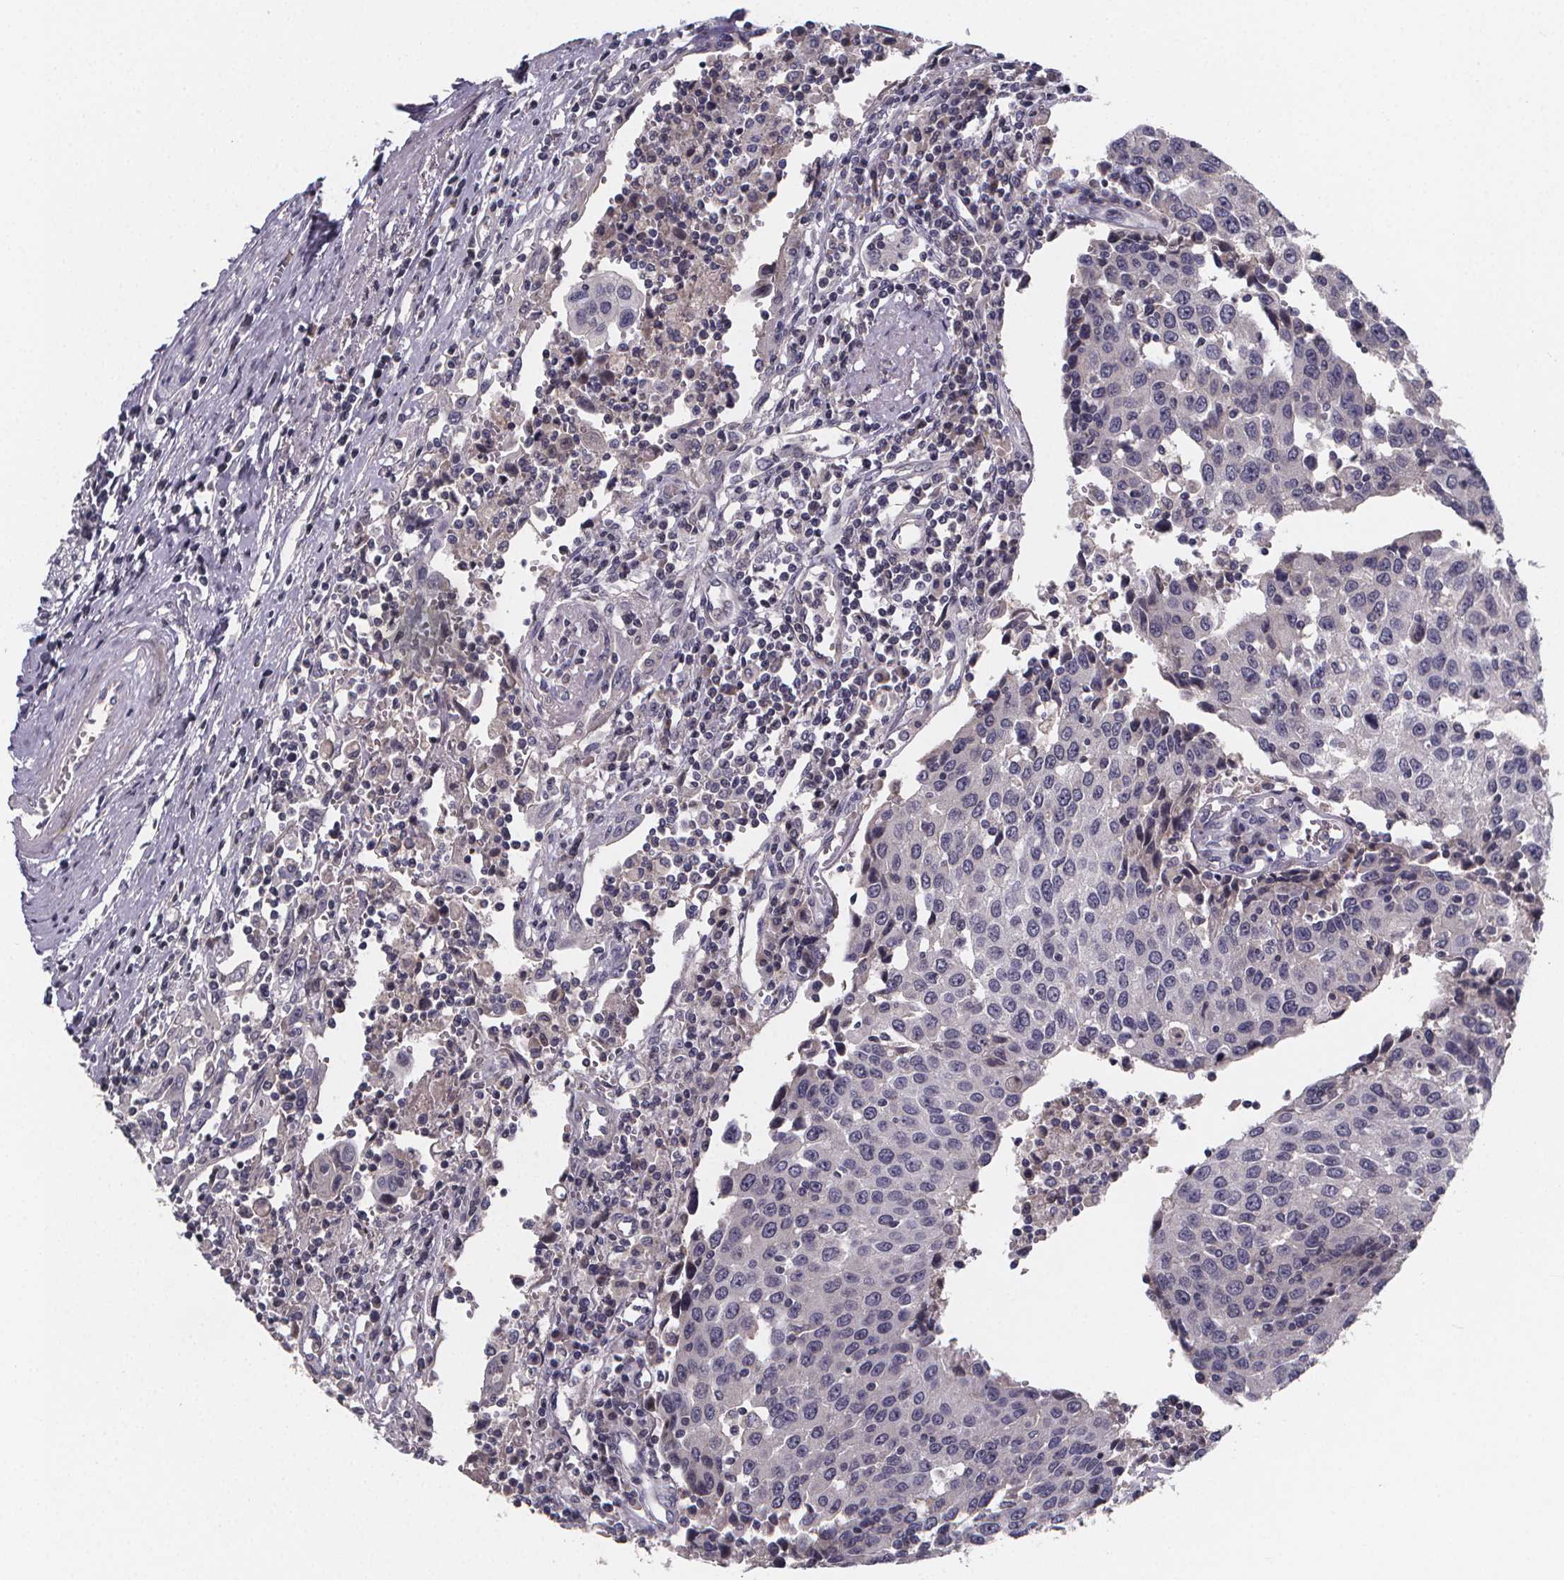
{"staining": {"intensity": "negative", "quantity": "none", "location": "none"}, "tissue": "urothelial cancer", "cell_type": "Tumor cells", "image_type": "cancer", "snomed": [{"axis": "morphology", "description": "Urothelial carcinoma, High grade"}, {"axis": "topography", "description": "Urinary bladder"}], "caption": "Tumor cells are negative for protein expression in human urothelial carcinoma (high-grade).", "gene": "AGT", "patient": {"sex": "female", "age": 85}}